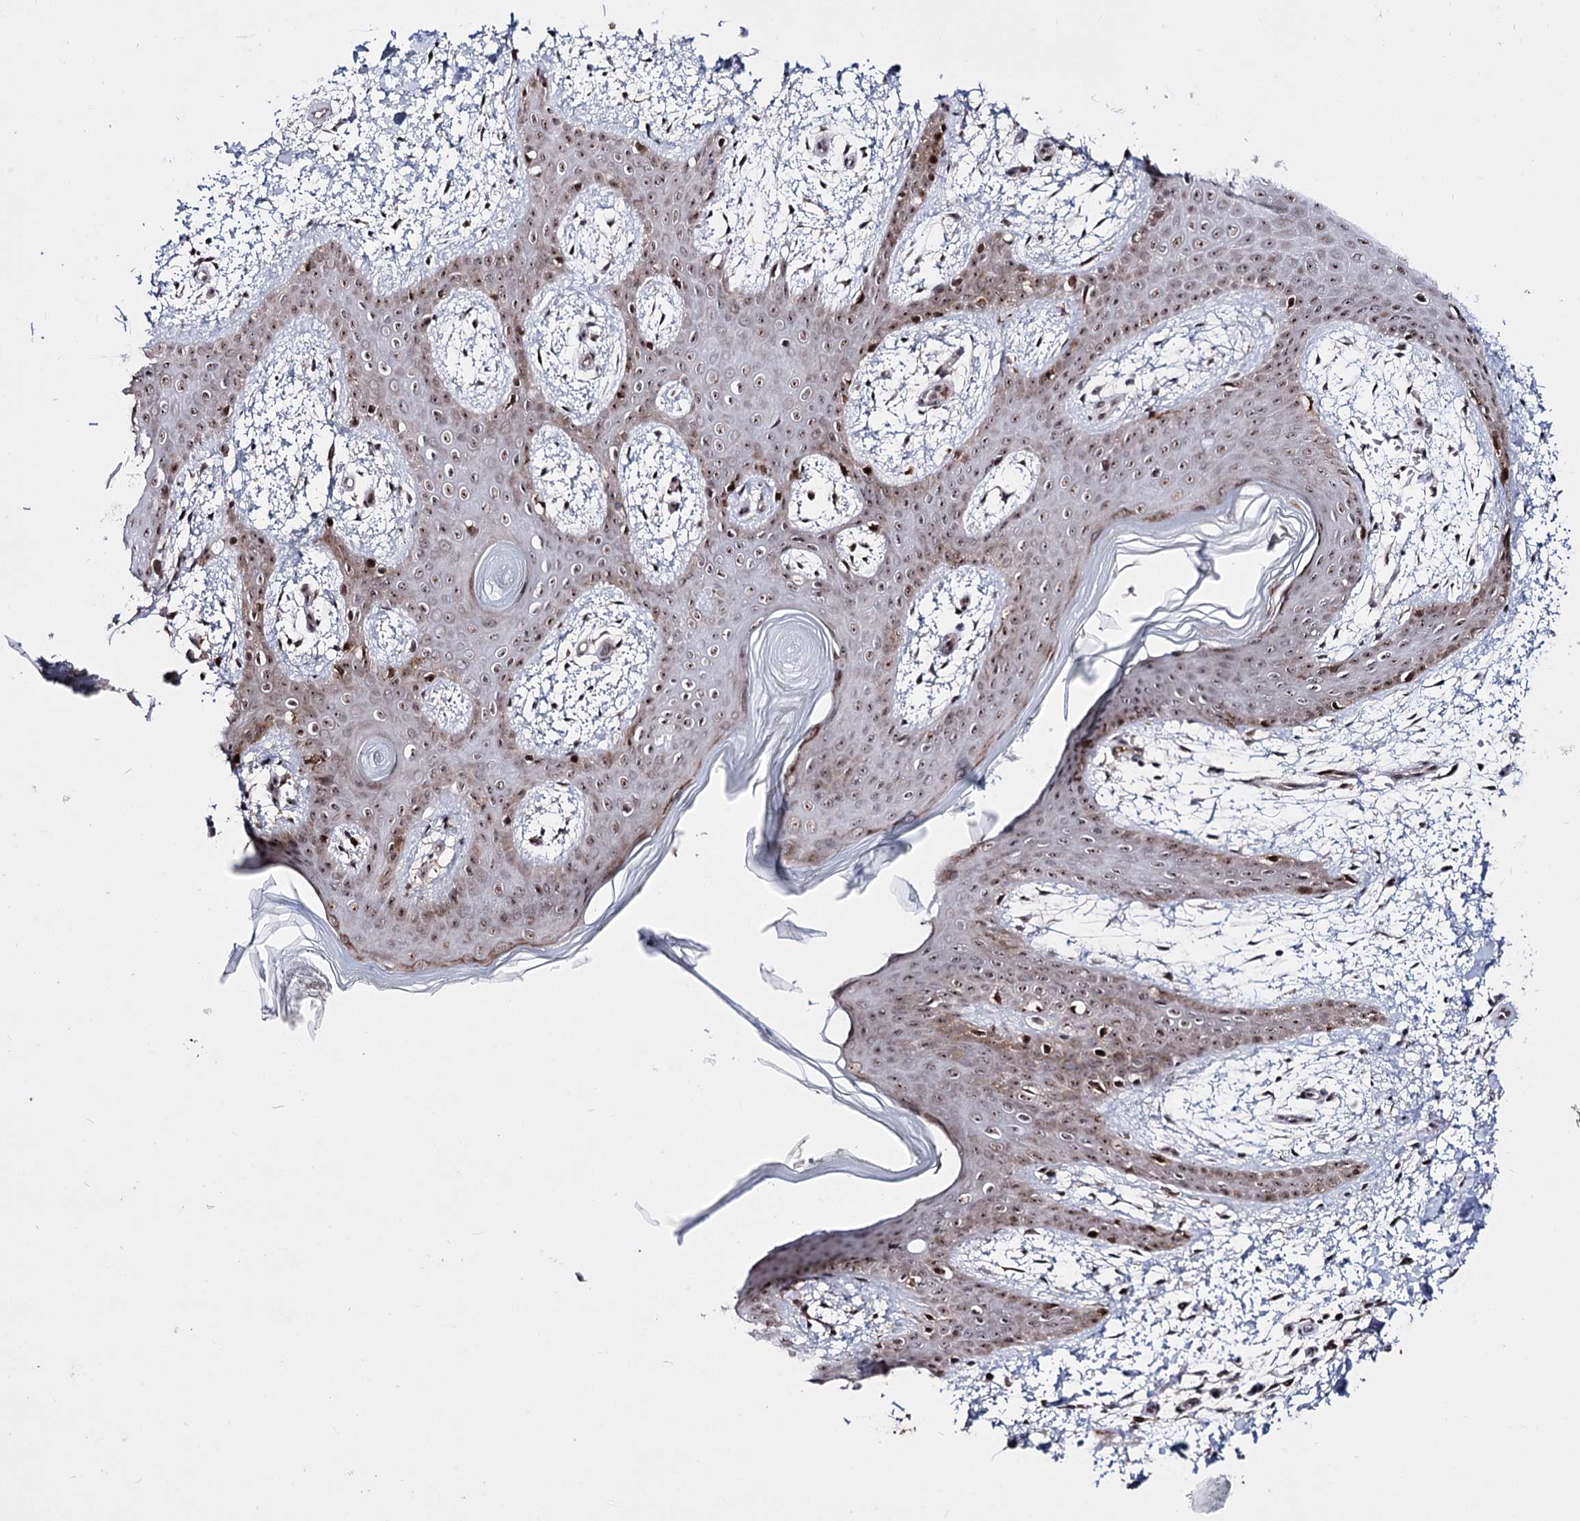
{"staining": {"intensity": "moderate", "quantity": ">75%", "location": "cytoplasmic/membranous,nuclear"}, "tissue": "skin", "cell_type": "Fibroblasts", "image_type": "normal", "snomed": [{"axis": "morphology", "description": "Normal tissue, NOS"}, {"axis": "topography", "description": "Skin"}], "caption": "Skin stained with immunohistochemistry reveals moderate cytoplasmic/membranous,nuclear positivity in approximately >75% of fibroblasts.", "gene": "STOX1", "patient": {"sex": "male", "age": 36}}